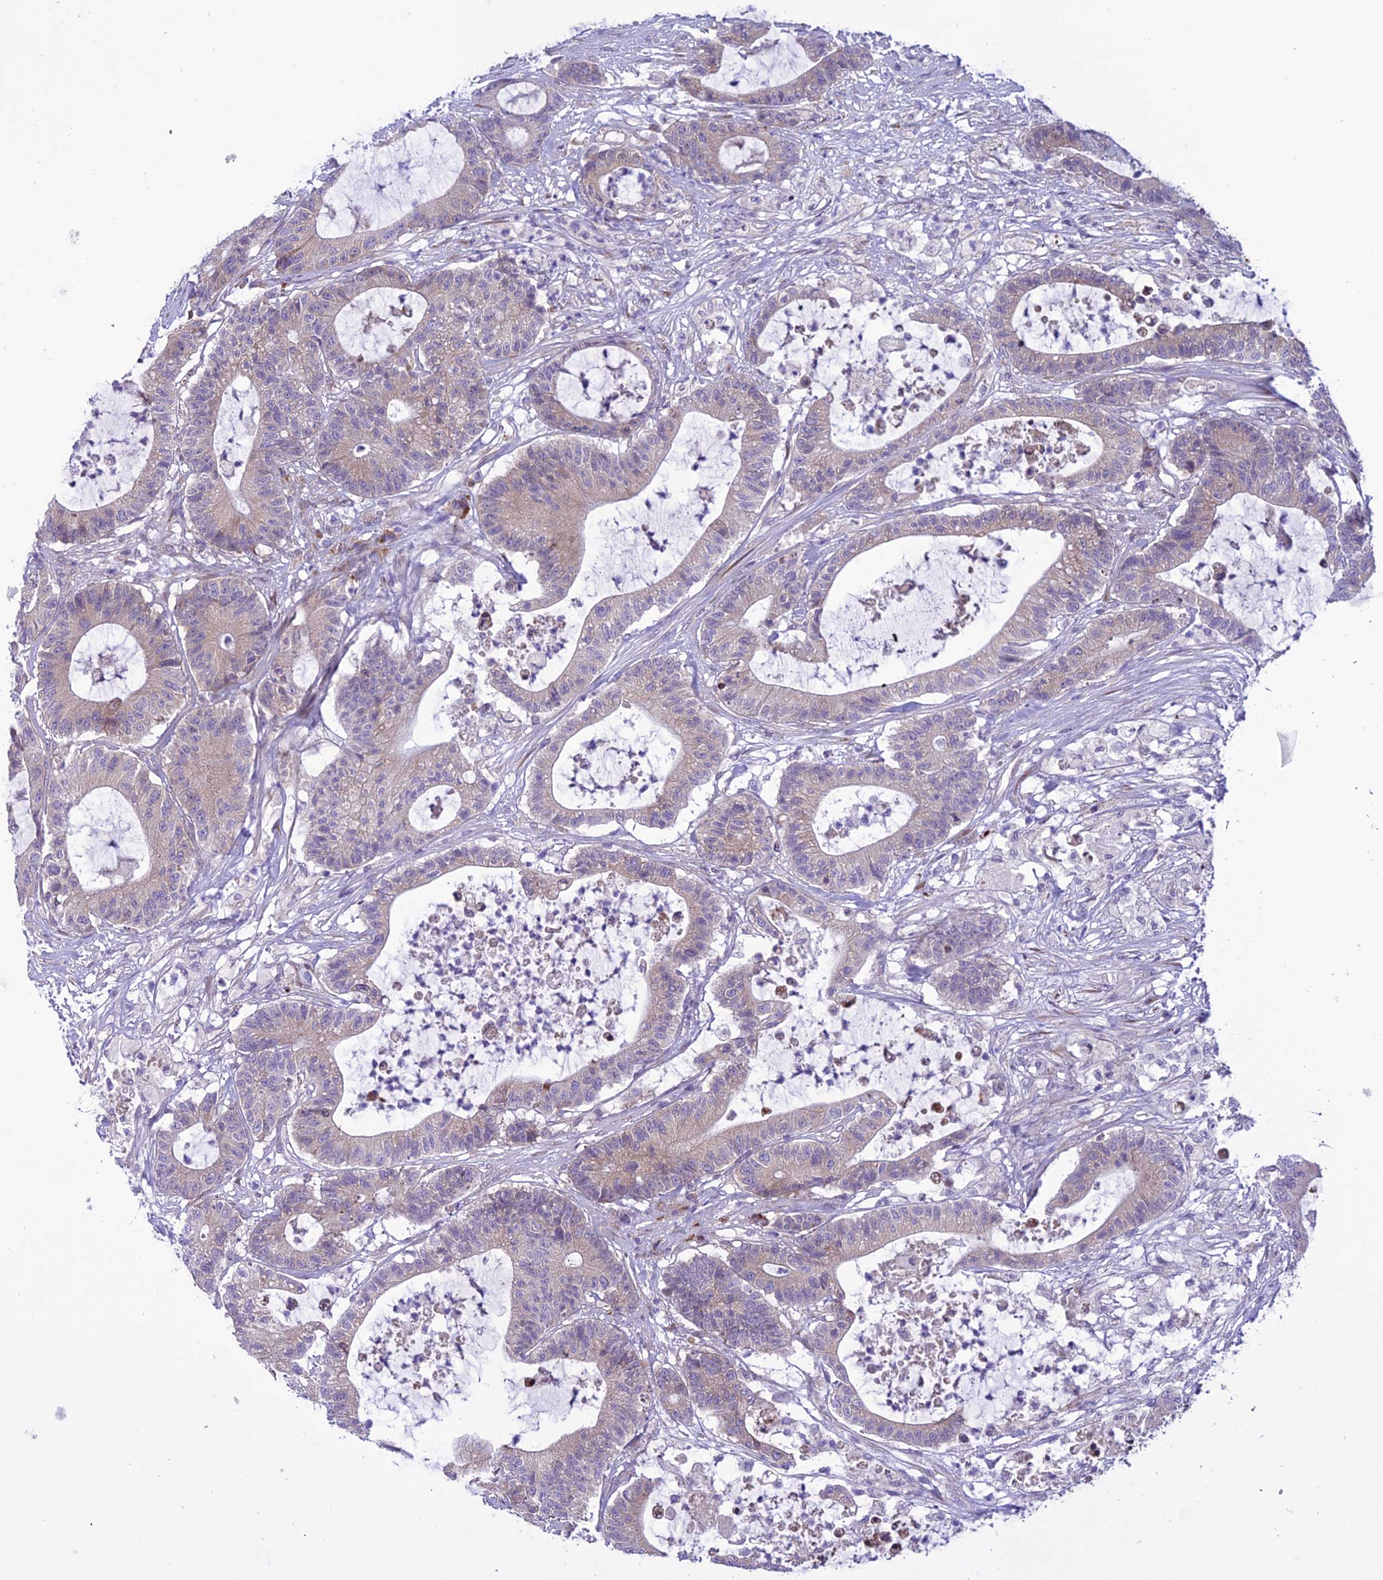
{"staining": {"intensity": "weak", "quantity": "25%-75%", "location": "cytoplasmic/membranous"}, "tissue": "colorectal cancer", "cell_type": "Tumor cells", "image_type": "cancer", "snomed": [{"axis": "morphology", "description": "Adenocarcinoma, NOS"}, {"axis": "topography", "description": "Colon"}], "caption": "Tumor cells demonstrate low levels of weak cytoplasmic/membranous positivity in about 25%-75% of cells in human colorectal cancer (adenocarcinoma). The protein of interest is stained brown, and the nuclei are stained in blue (DAB IHC with brightfield microscopy, high magnification).", "gene": "NEURL2", "patient": {"sex": "female", "age": 84}}